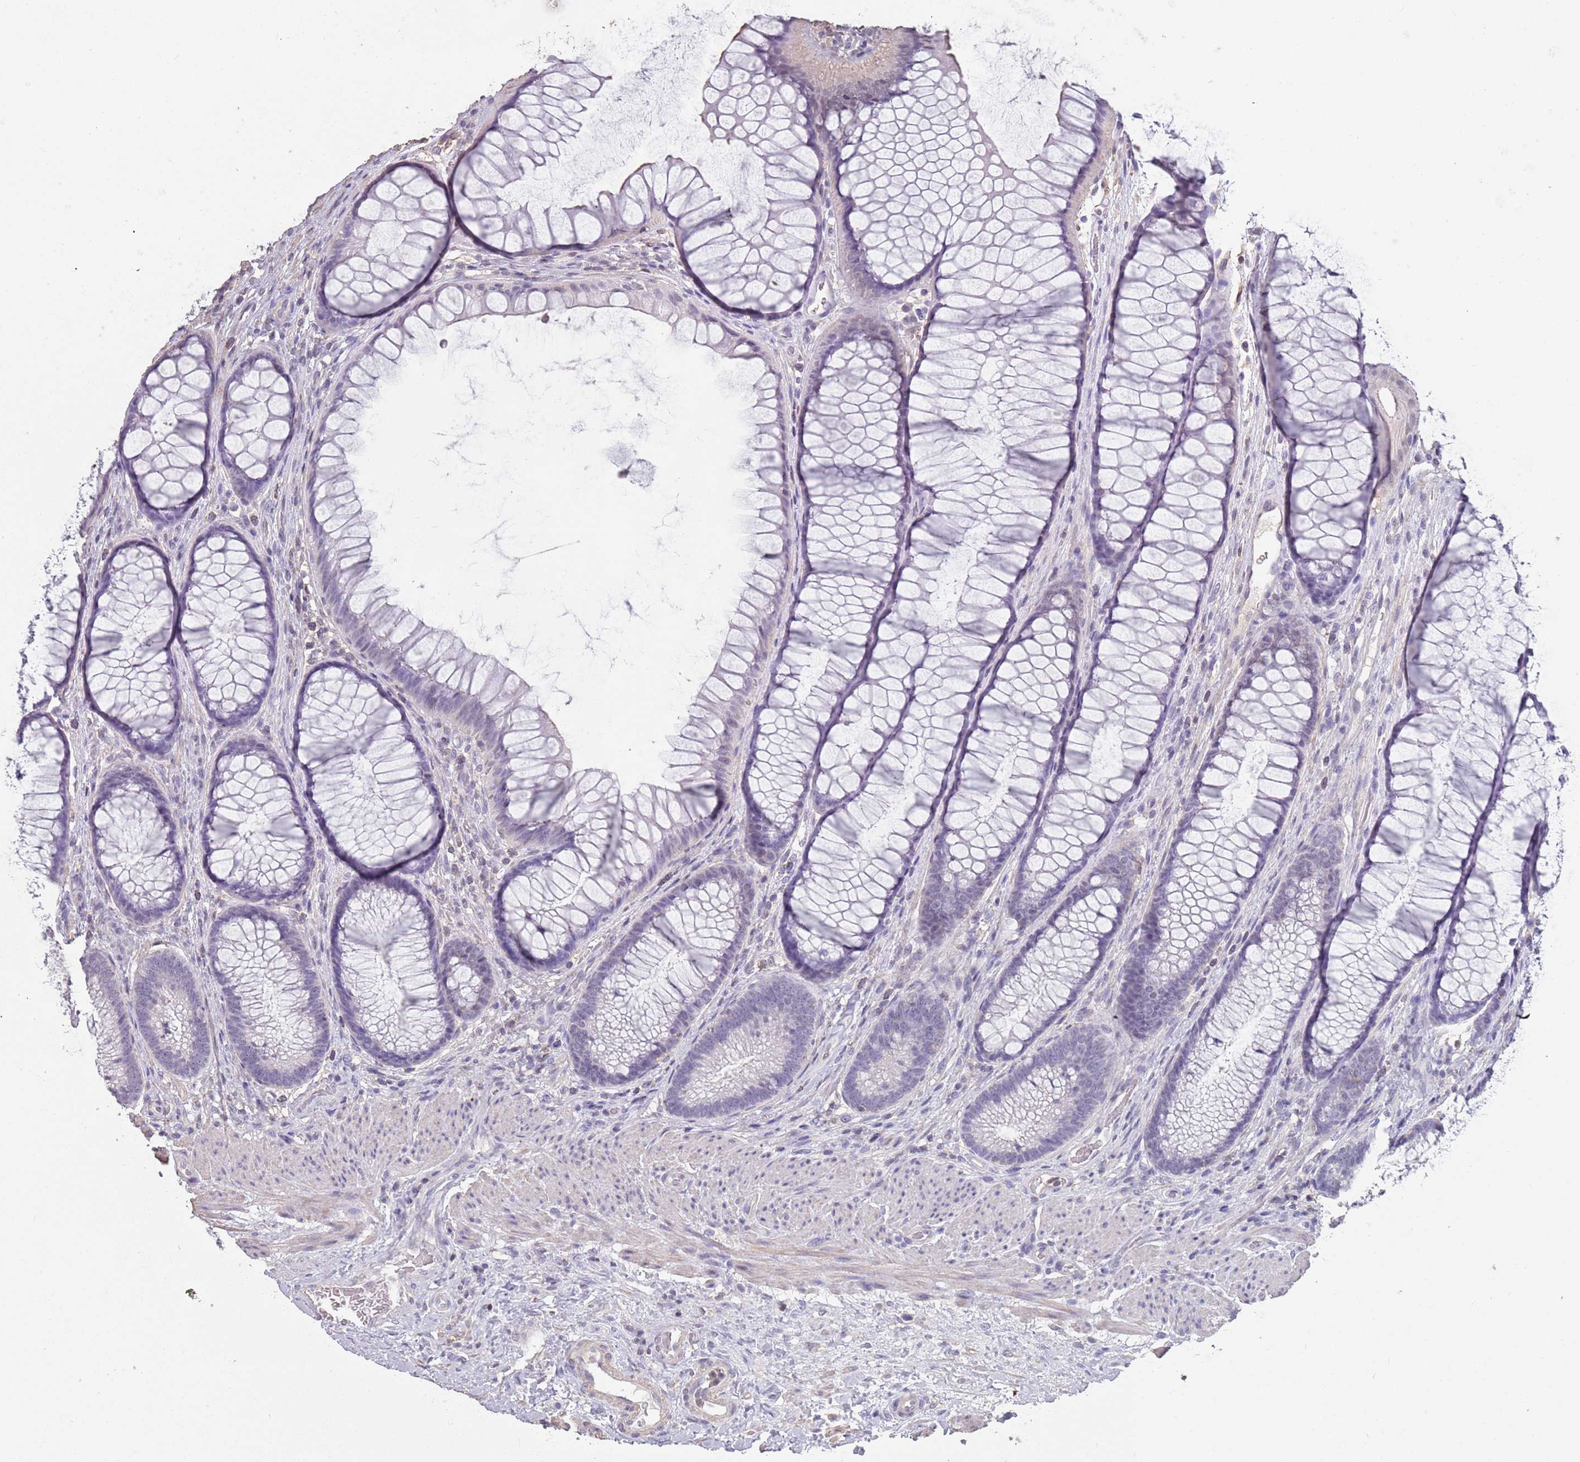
{"staining": {"intensity": "negative", "quantity": "none", "location": "none"}, "tissue": "colon", "cell_type": "Endothelial cells", "image_type": "normal", "snomed": [{"axis": "morphology", "description": "Normal tissue, NOS"}, {"axis": "topography", "description": "Colon"}], "caption": "This is an immunohistochemistry (IHC) photomicrograph of benign human colon. There is no expression in endothelial cells.", "gene": "SUN5", "patient": {"sex": "female", "age": 82}}